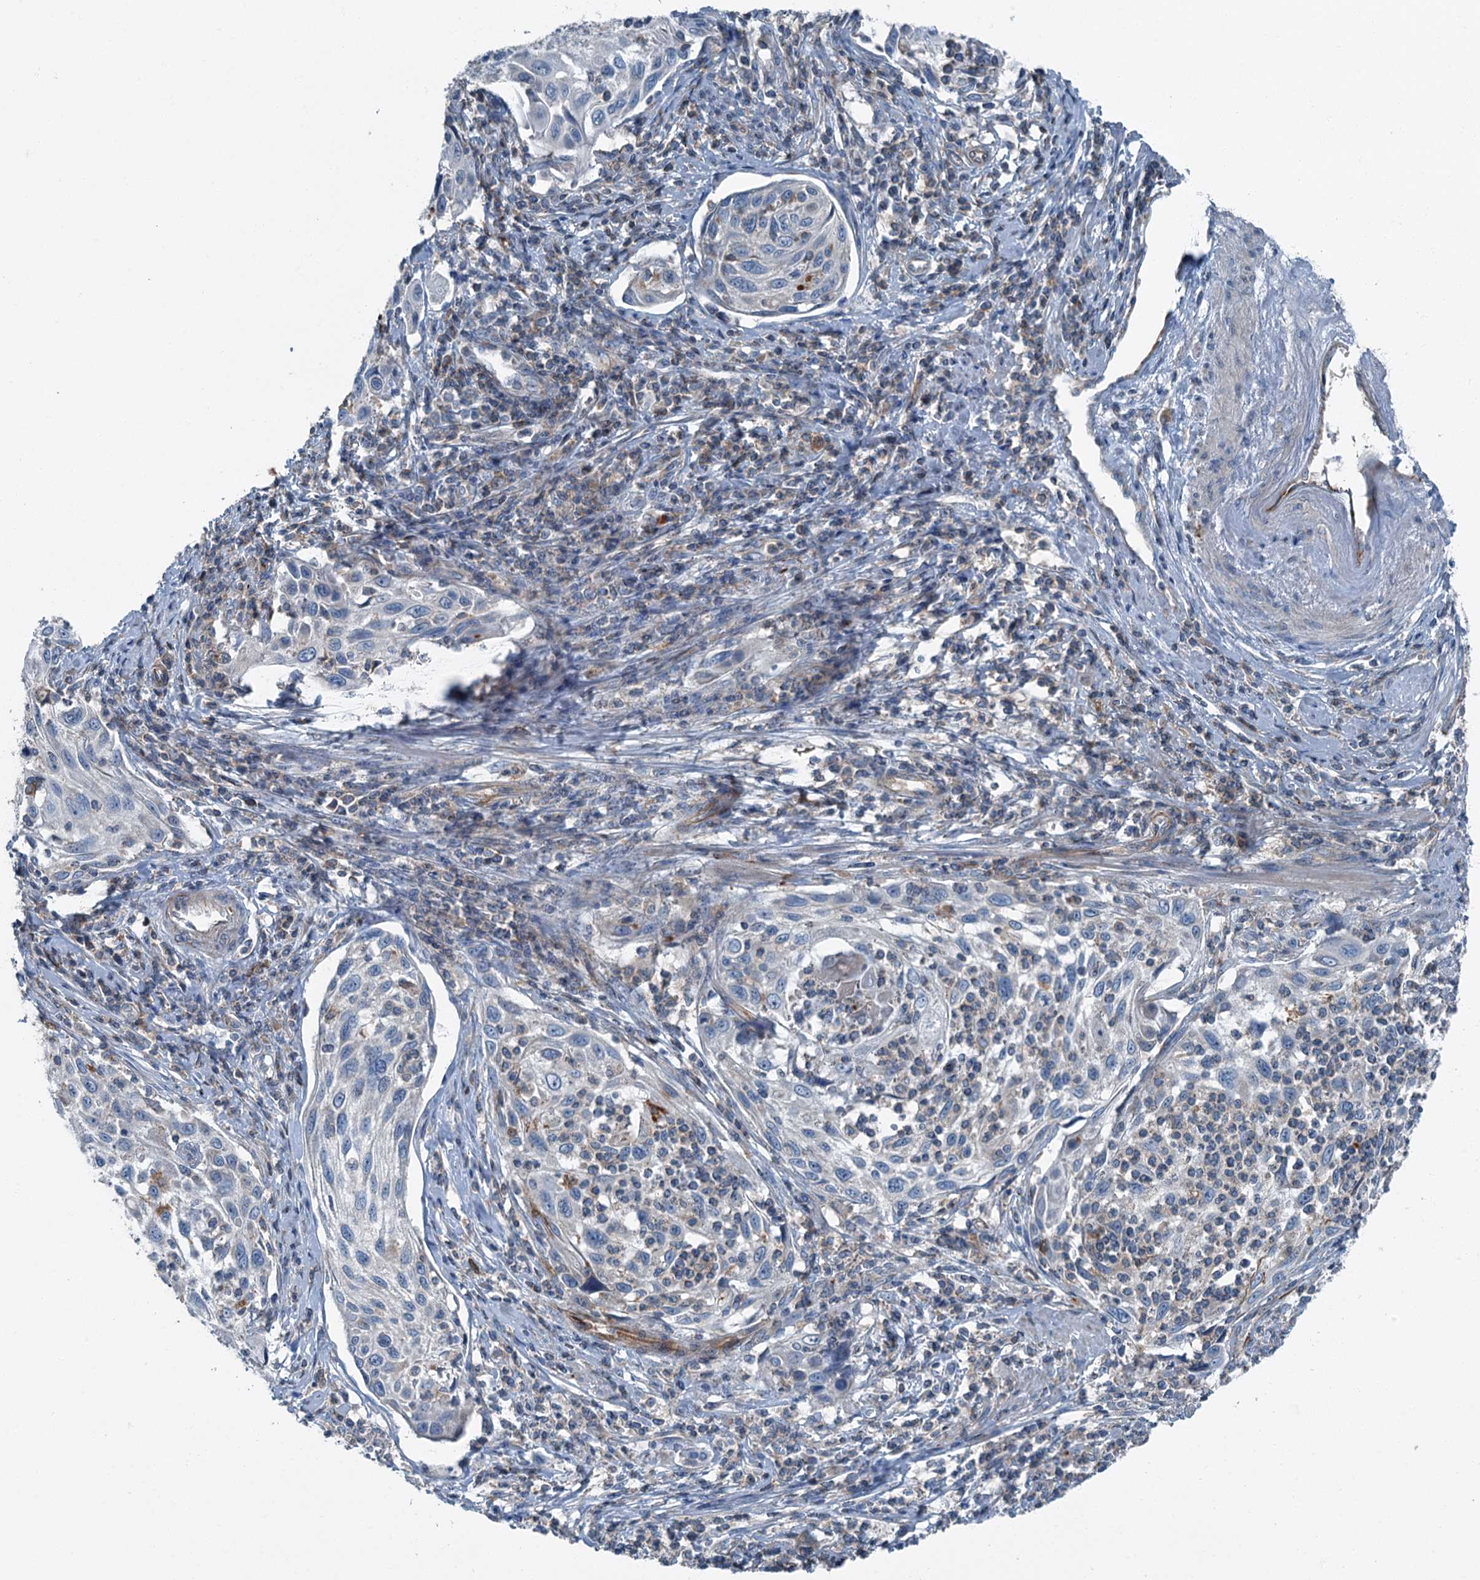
{"staining": {"intensity": "negative", "quantity": "none", "location": "none"}, "tissue": "cervical cancer", "cell_type": "Tumor cells", "image_type": "cancer", "snomed": [{"axis": "morphology", "description": "Squamous cell carcinoma, NOS"}, {"axis": "topography", "description": "Cervix"}], "caption": "This is a micrograph of immunohistochemistry staining of cervical cancer (squamous cell carcinoma), which shows no expression in tumor cells. The staining is performed using DAB brown chromogen with nuclei counter-stained in using hematoxylin.", "gene": "AXL", "patient": {"sex": "female", "age": 70}}